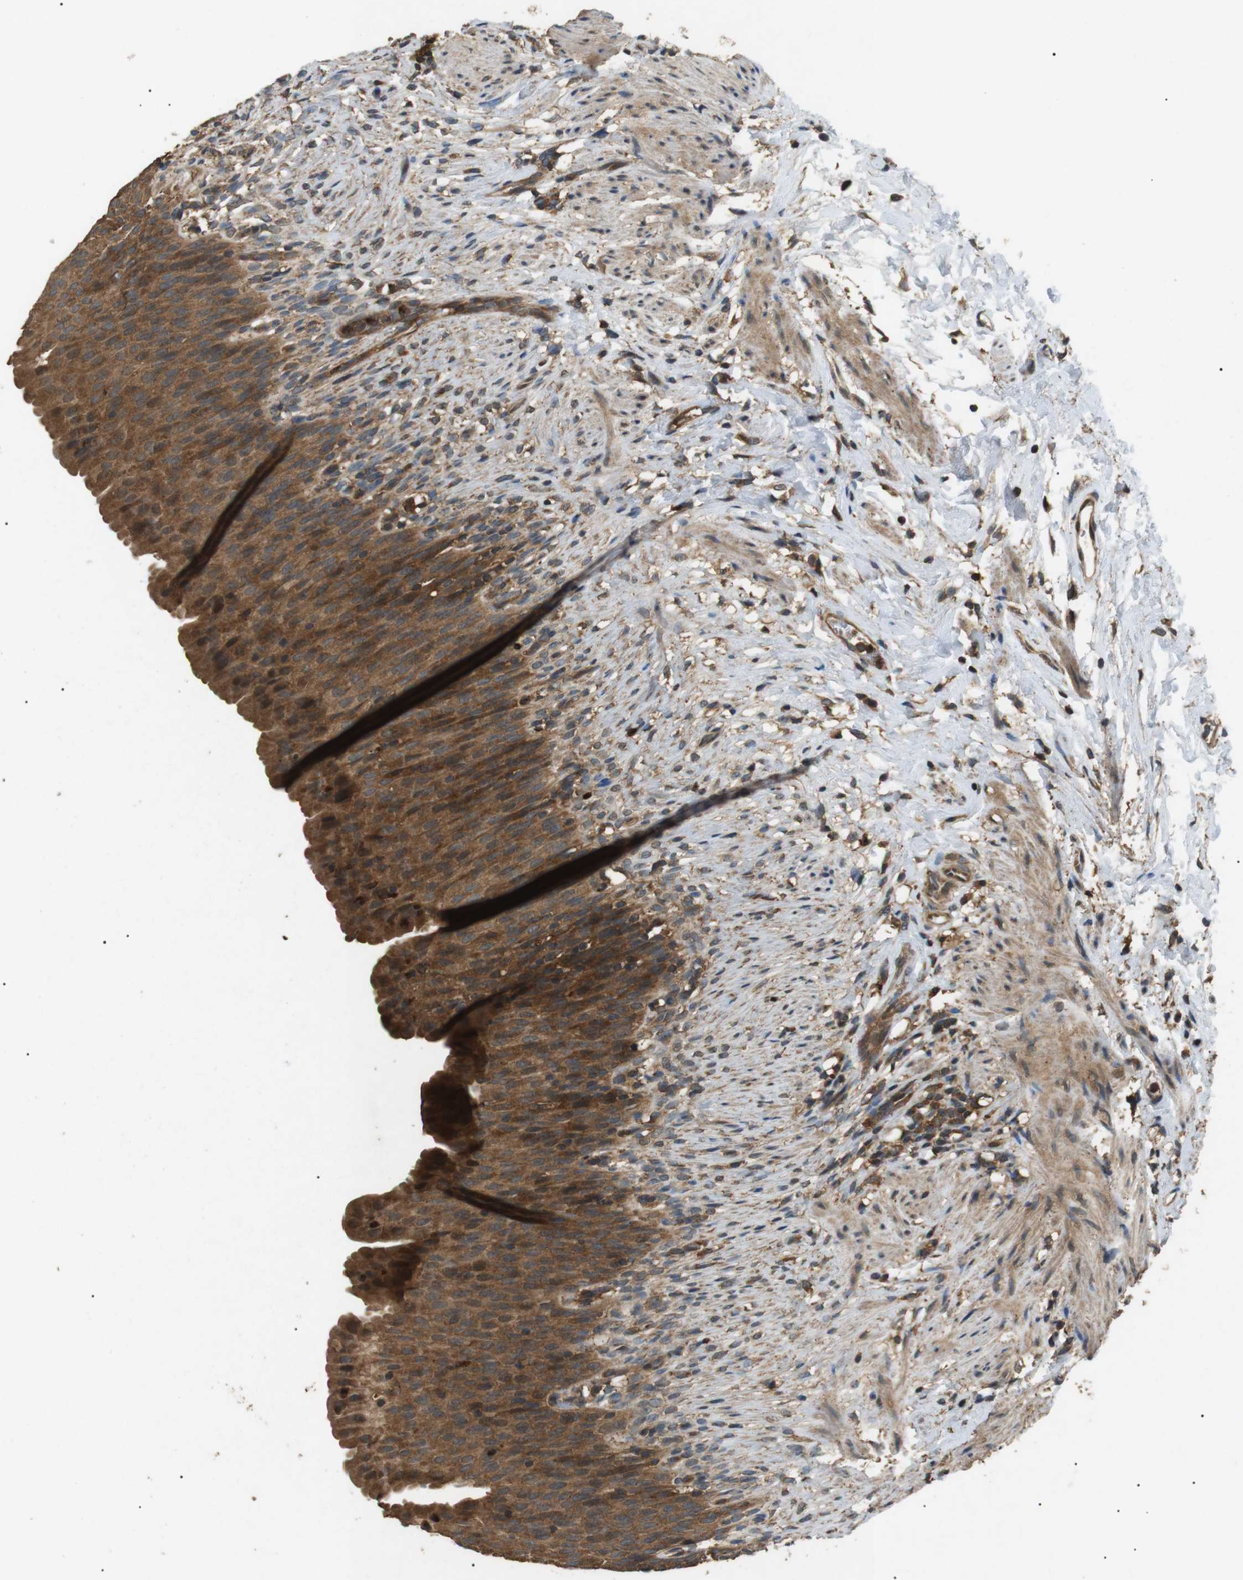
{"staining": {"intensity": "moderate", "quantity": ">75%", "location": "cytoplasmic/membranous"}, "tissue": "urinary bladder", "cell_type": "Urothelial cells", "image_type": "normal", "snomed": [{"axis": "morphology", "description": "Normal tissue, NOS"}, {"axis": "topography", "description": "Urinary bladder"}], "caption": "Moderate cytoplasmic/membranous staining for a protein is identified in approximately >75% of urothelial cells of benign urinary bladder using immunohistochemistry (IHC).", "gene": "TBC1D15", "patient": {"sex": "female", "age": 79}}